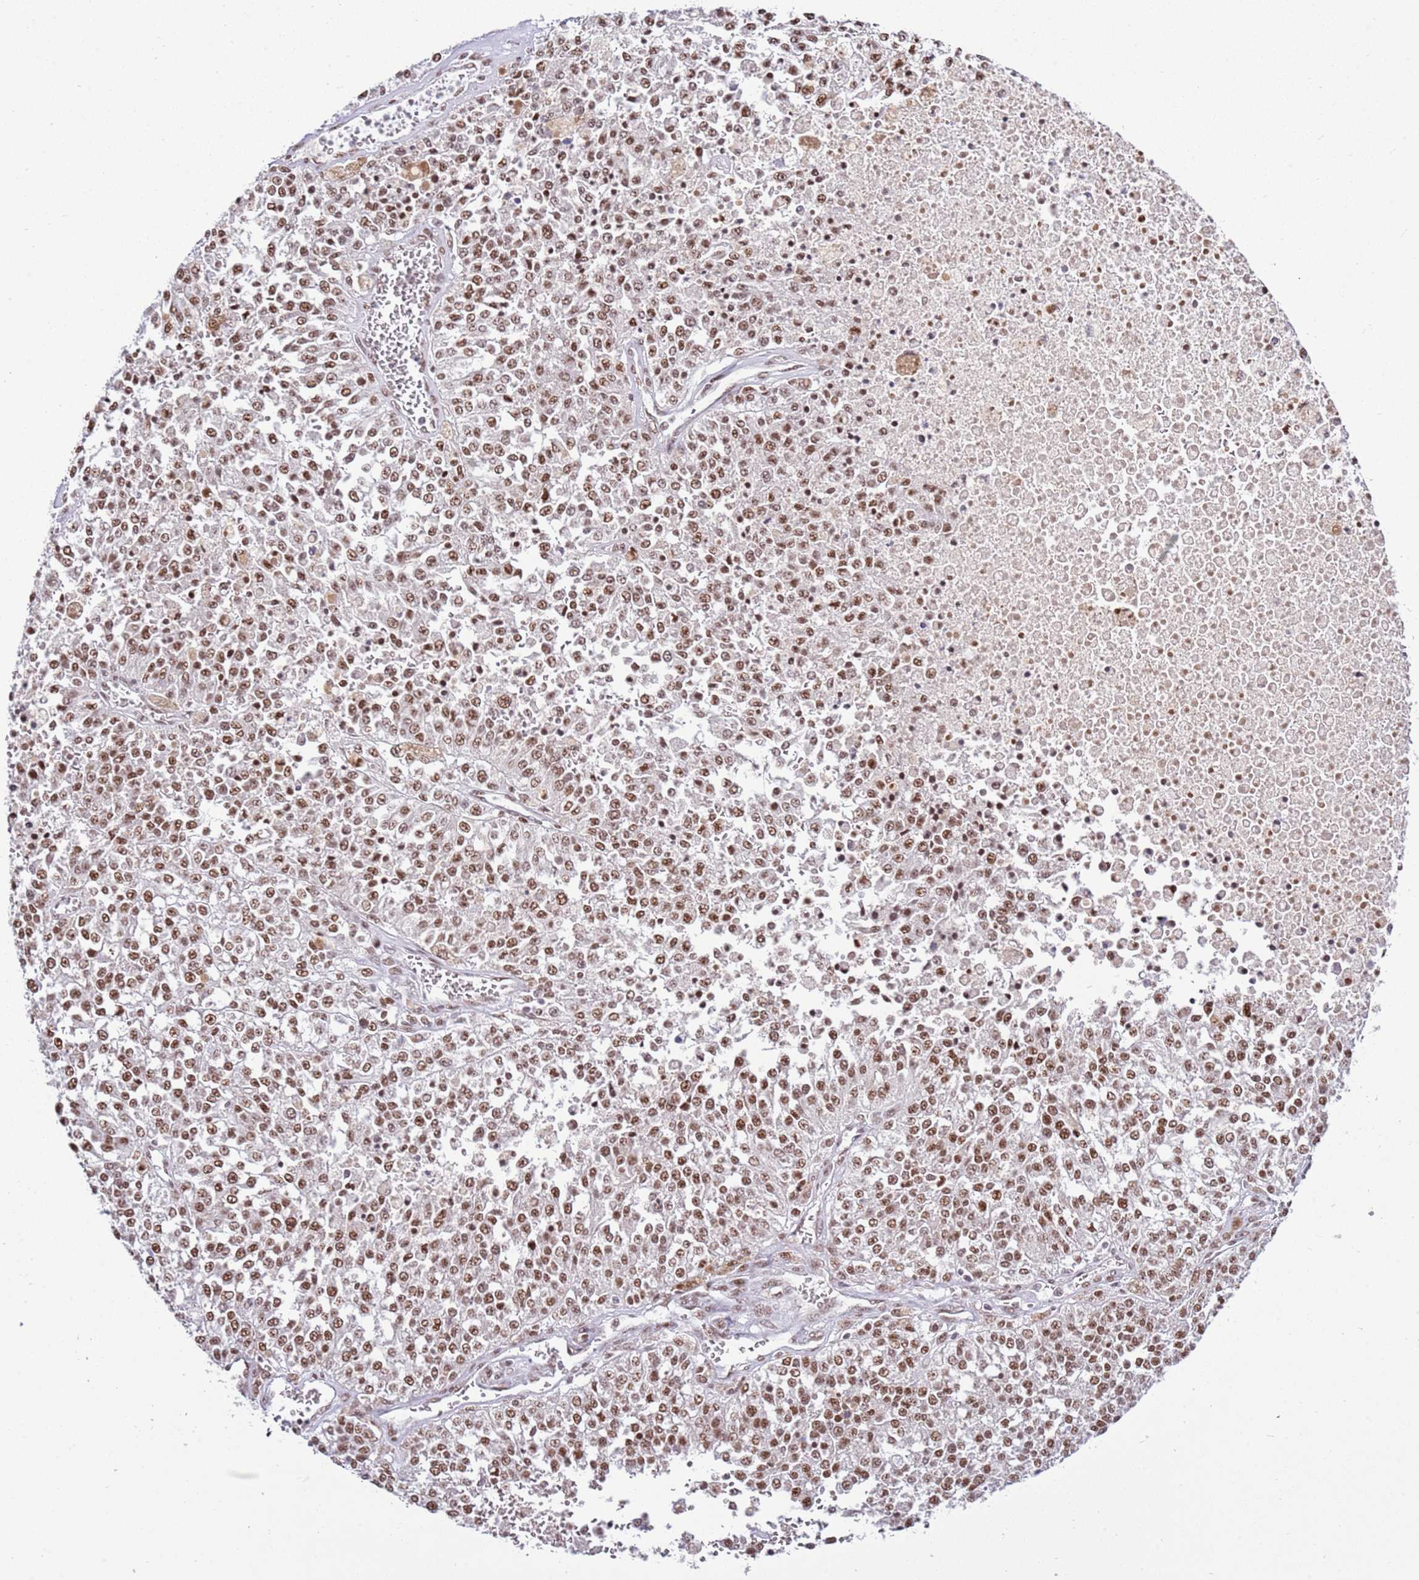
{"staining": {"intensity": "moderate", "quantity": ">75%", "location": "nuclear"}, "tissue": "melanoma", "cell_type": "Tumor cells", "image_type": "cancer", "snomed": [{"axis": "morphology", "description": "Malignant melanoma, NOS"}, {"axis": "topography", "description": "Skin"}], "caption": "An immunohistochemistry photomicrograph of tumor tissue is shown. Protein staining in brown labels moderate nuclear positivity in malignant melanoma within tumor cells.", "gene": "AKAP8L", "patient": {"sex": "female", "age": 64}}